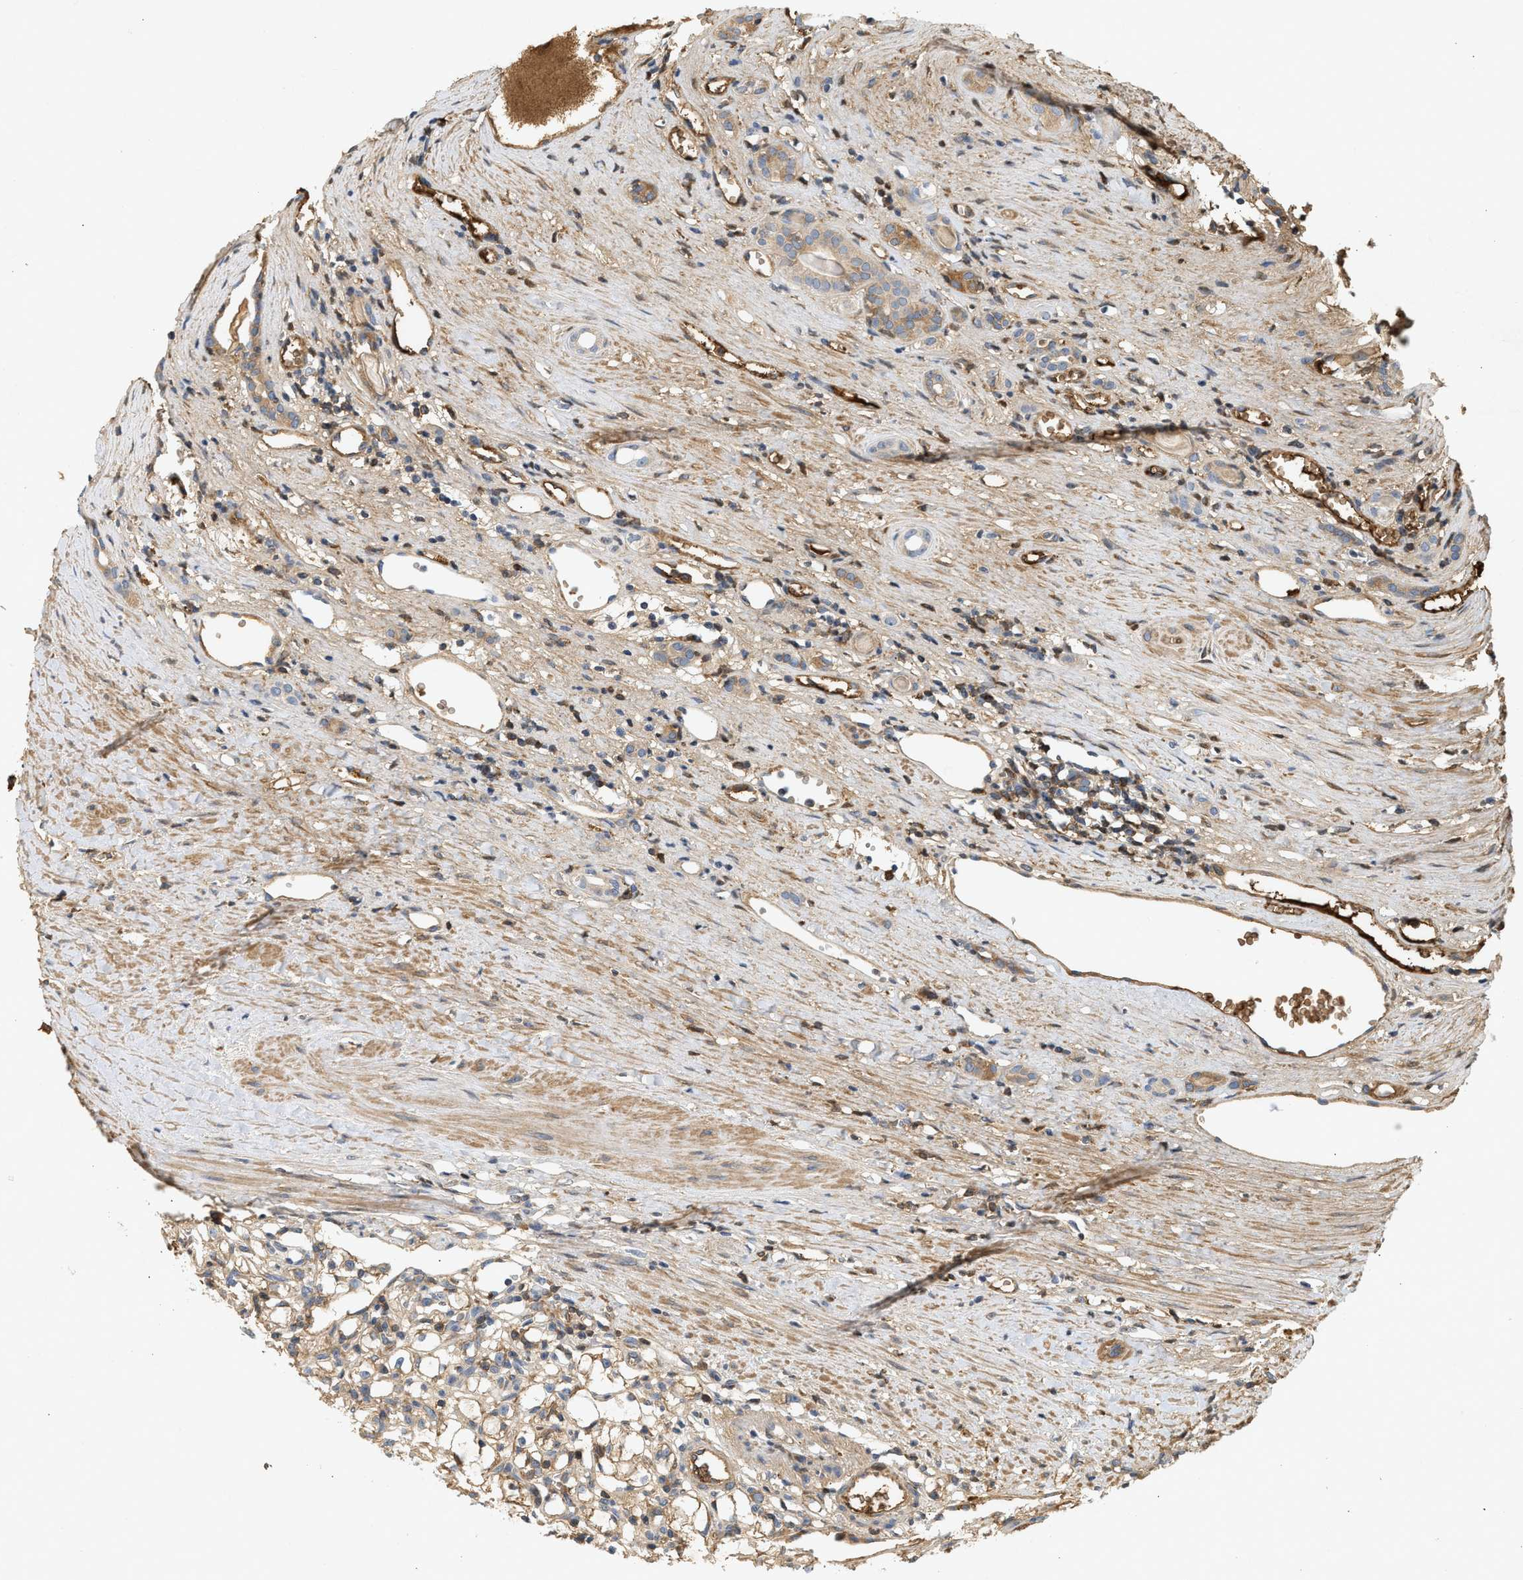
{"staining": {"intensity": "moderate", "quantity": "<25%", "location": "cytoplasmic/membranous"}, "tissue": "renal cancer", "cell_type": "Tumor cells", "image_type": "cancer", "snomed": [{"axis": "morphology", "description": "Adenocarcinoma, NOS"}, {"axis": "topography", "description": "Kidney"}], "caption": "IHC image of neoplastic tissue: renal cancer stained using immunohistochemistry shows low levels of moderate protein expression localized specifically in the cytoplasmic/membranous of tumor cells, appearing as a cytoplasmic/membranous brown color.", "gene": "F8", "patient": {"sex": "male", "age": 56}}